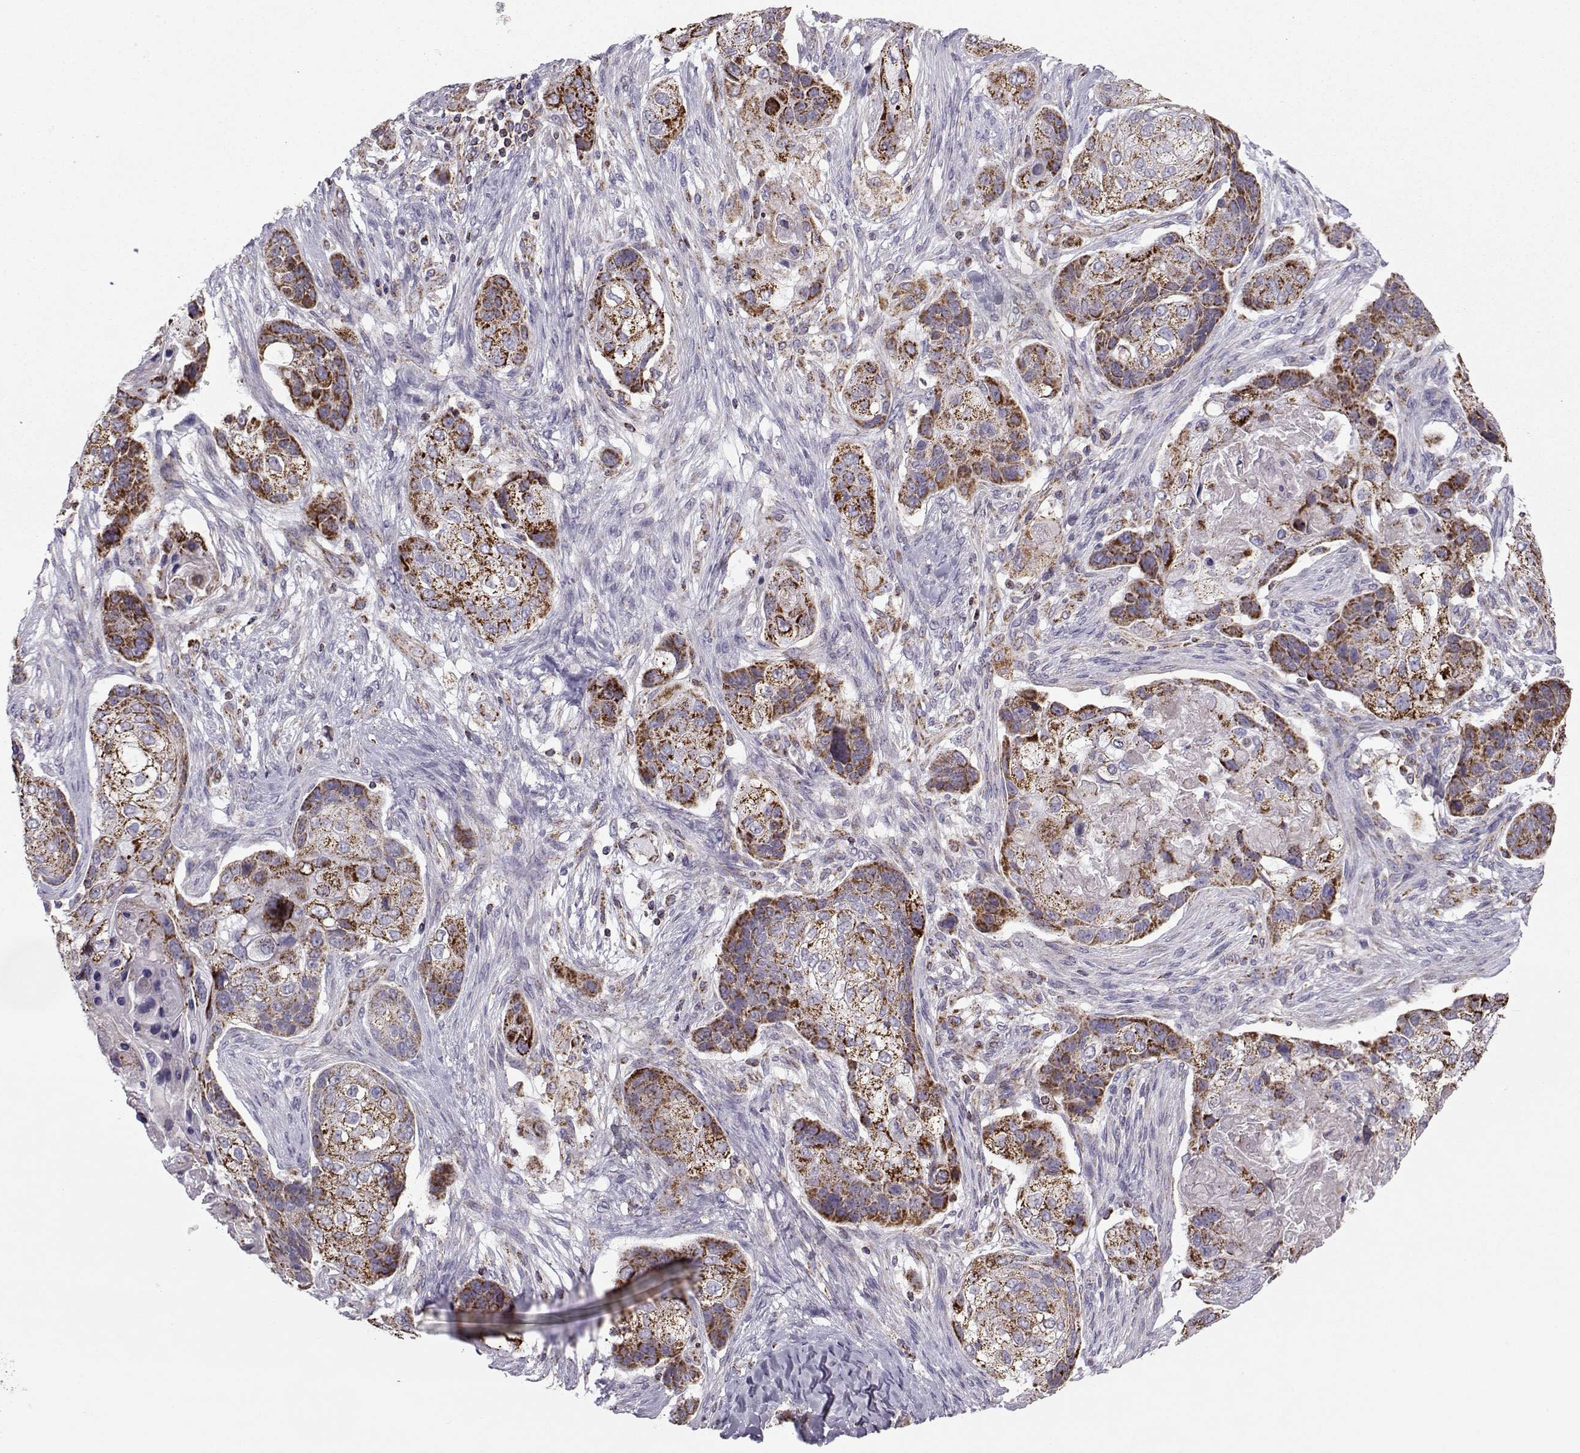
{"staining": {"intensity": "strong", "quantity": ">75%", "location": "cytoplasmic/membranous"}, "tissue": "lung cancer", "cell_type": "Tumor cells", "image_type": "cancer", "snomed": [{"axis": "morphology", "description": "Squamous cell carcinoma, NOS"}, {"axis": "topography", "description": "Lung"}], "caption": "Immunohistochemical staining of lung cancer reveals high levels of strong cytoplasmic/membranous protein positivity in about >75% of tumor cells. Immunohistochemistry (ihc) stains the protein in brown and the nuclei are stained blue.", "gene": "NECAB3", "patient": {"sex": "male", "age": 69}}